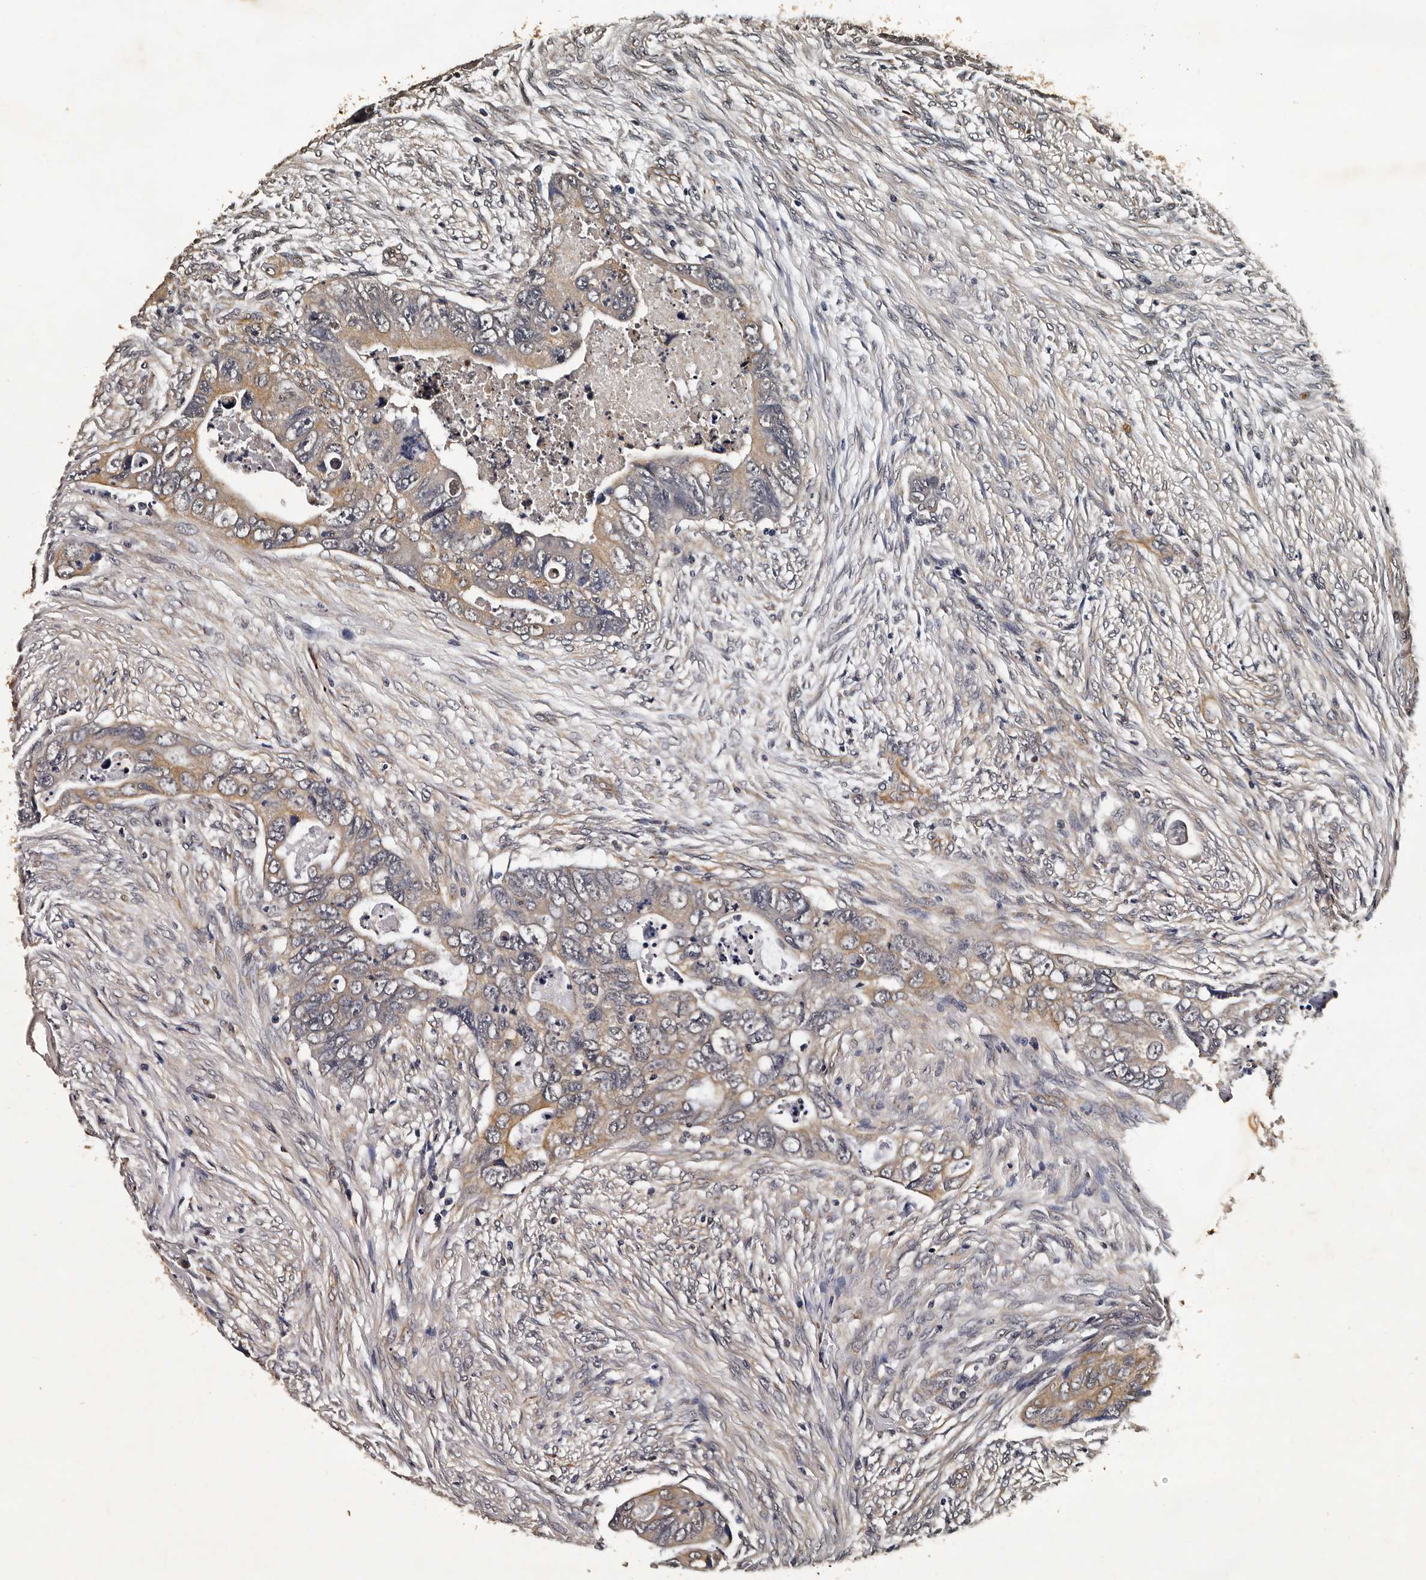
{"staining": {"intensity": "moderate", "quantity": "25%-75%", "location": "cytoplasmic/membranous"}, "tissue": "colorectal cancer", "cell_type": "Tumor cells", "image_type": "cancer", "snomed": [{"axis": "morphology", "description": "Adenocarcinoma, NOS"}, {"axis": "topography", "description": "Rectum"}], "caption": "Colorectal cancer stained for a protein (brown) displays moderate cytoplasmic/membranous positive positivity in approximately 25%-75% of tumor cells.", "gene": "CPNE3", "patient": {"sex": "male", "age": 63}}